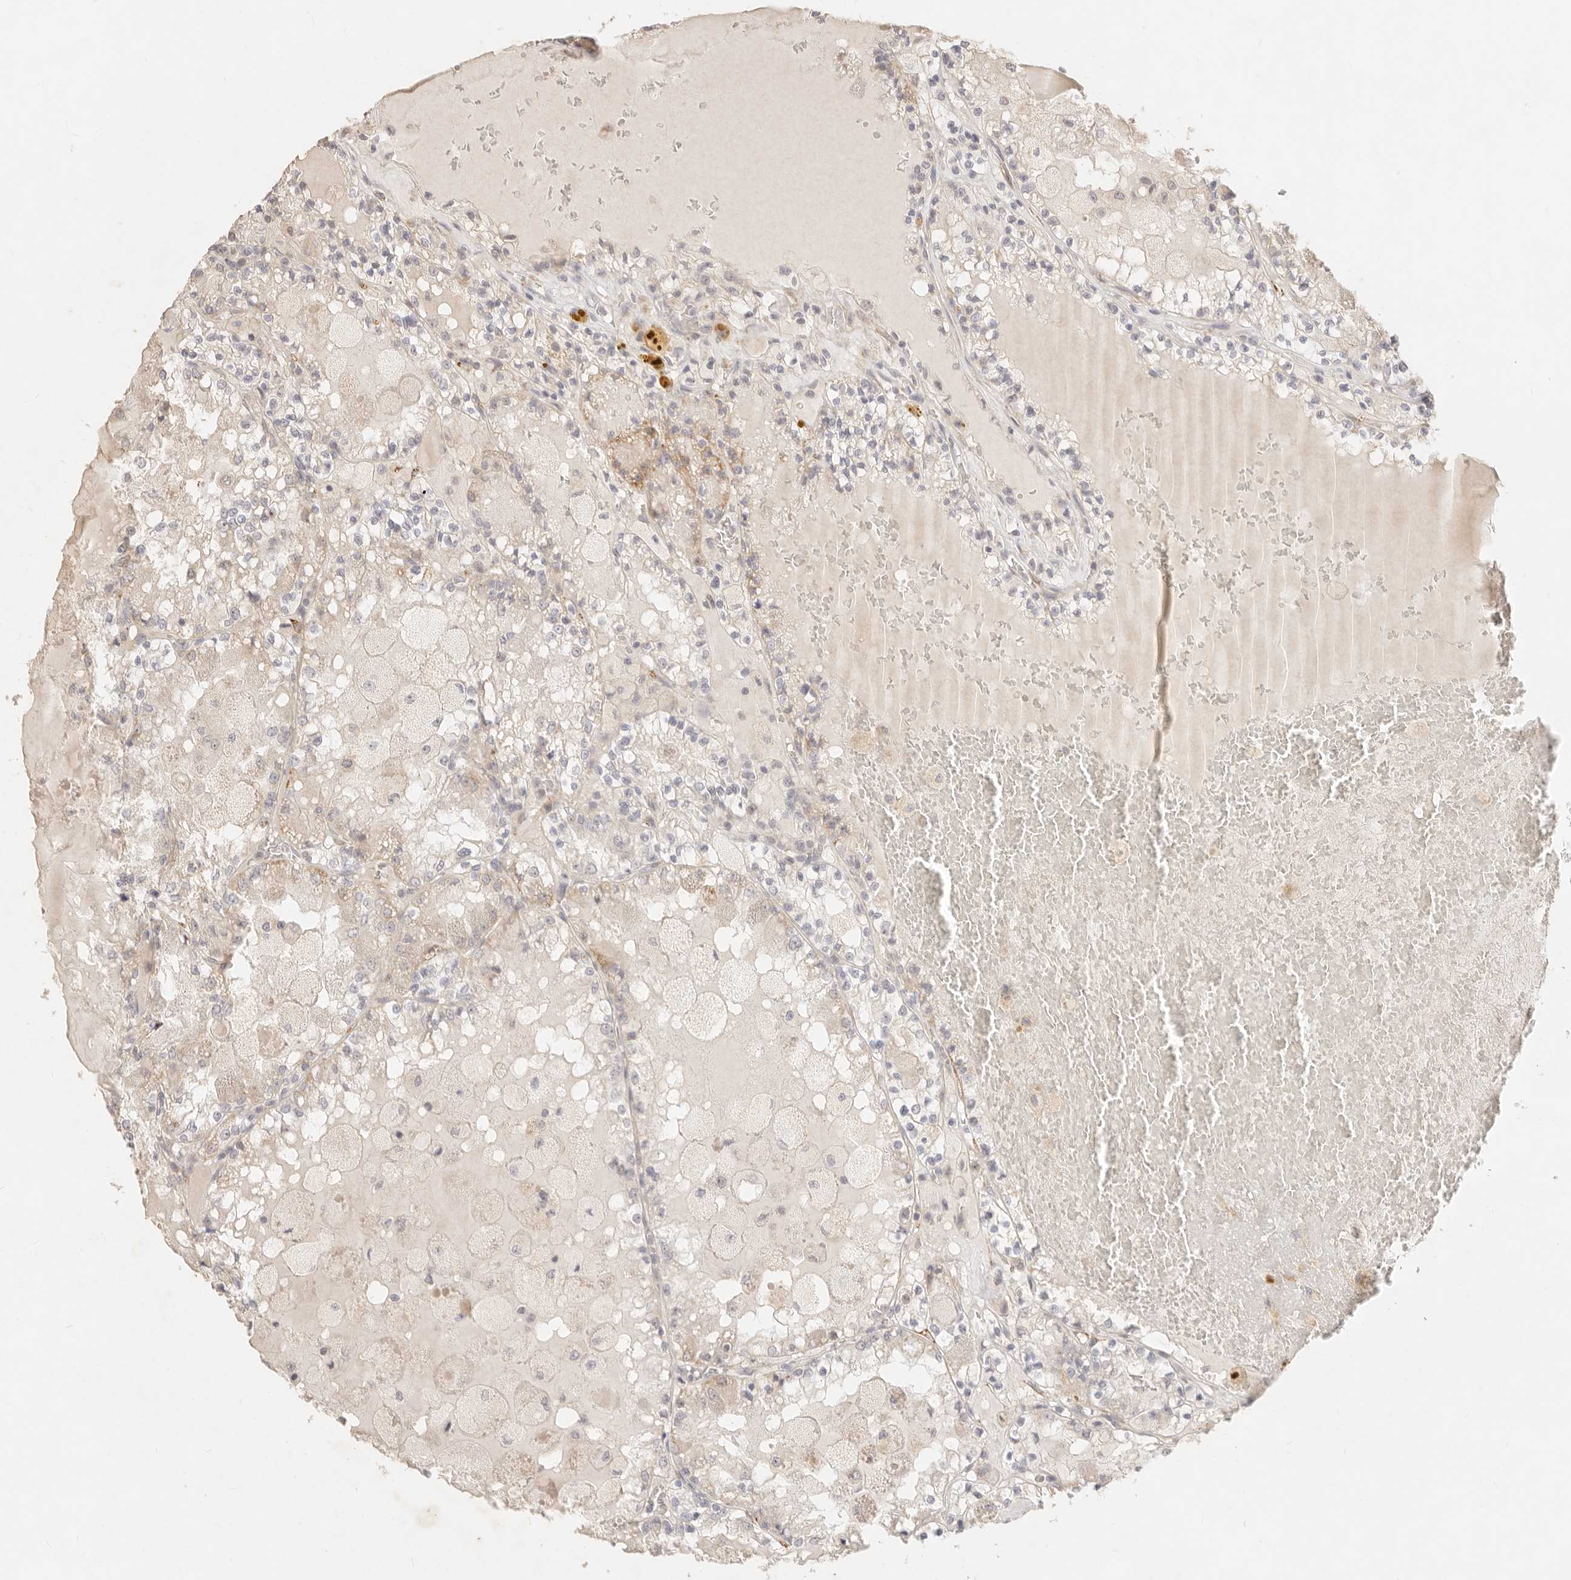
{"staining": {"intensity": "negative", "quantity": "none", "location": "none"}, "tissue": "renal cancer", "cell_type": "Tumor cells", "image_type": "cancer", "snomed": [{"axis": "morphology", "description": "Adenocarcinoma, NOS"}, {"axis": "topography", "description": "Kidney"}], "caption": "Immunohistochemical staining of renal adenocarcinoma exhibits no significant positivity in tumor cells.", "gene": "RUBCNL", "patient": {"sex": "female", "age": 56}}